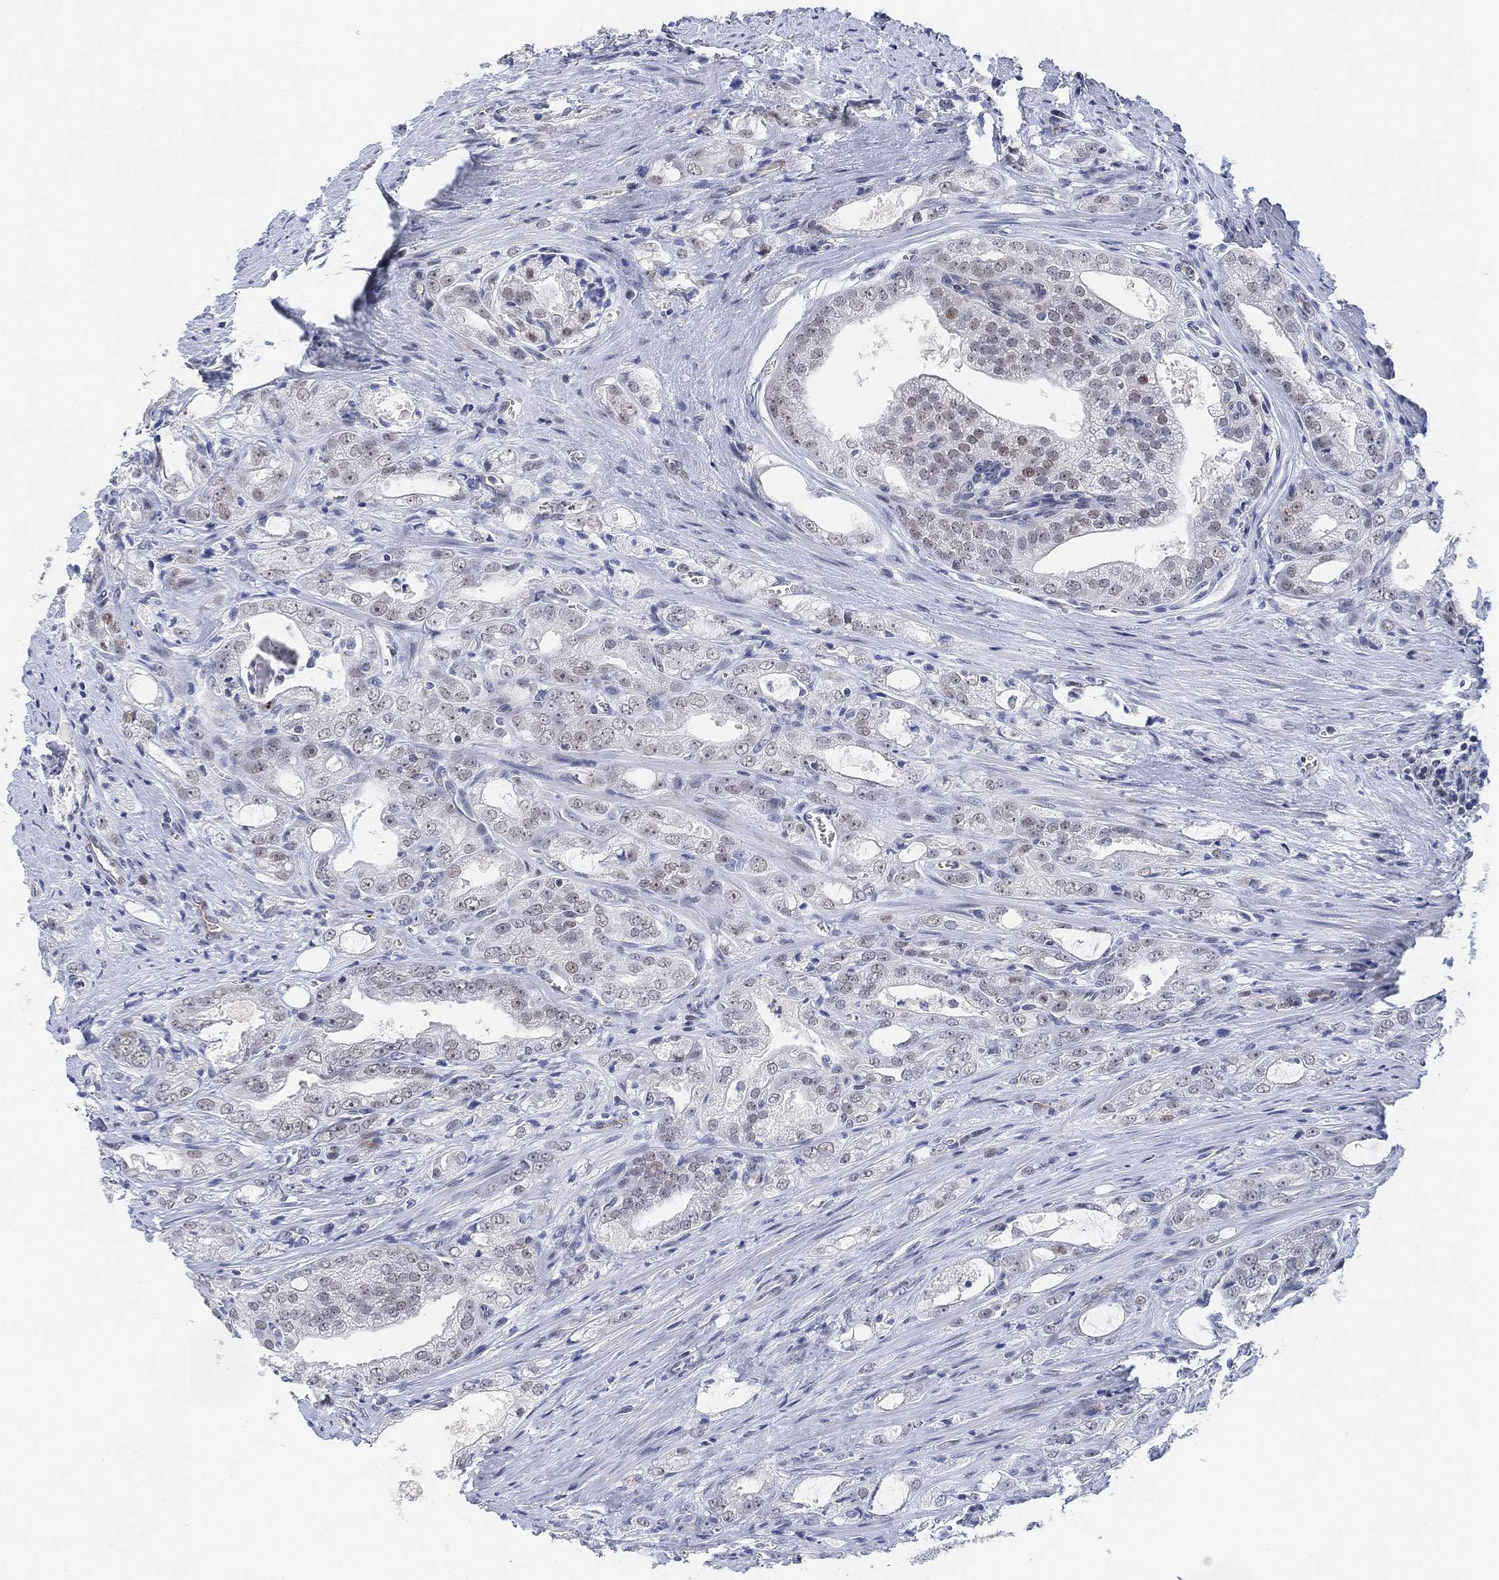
{"staining": {"intensity": "negative", "quantity": "none", "location": "none"}, "tissue": "prostate cancer", "cell_type": "Tumor cells", "image_type": "cancer", "snomed": [{"axis": "morphology", "description": "Adenocarcinoma, NOS"}, {"axis": "morphology", "description": "Adenocarcinoma, High grade"}, {"axis": "topography", "description": "Prostate"}], "caption": "Immunohistochemistry of prostate cancer (high-grade adenocarcinoma) displays no positivity in tumor cells.", "gene": "PAX6", "patient": {"sex": "male", "age": 70}}